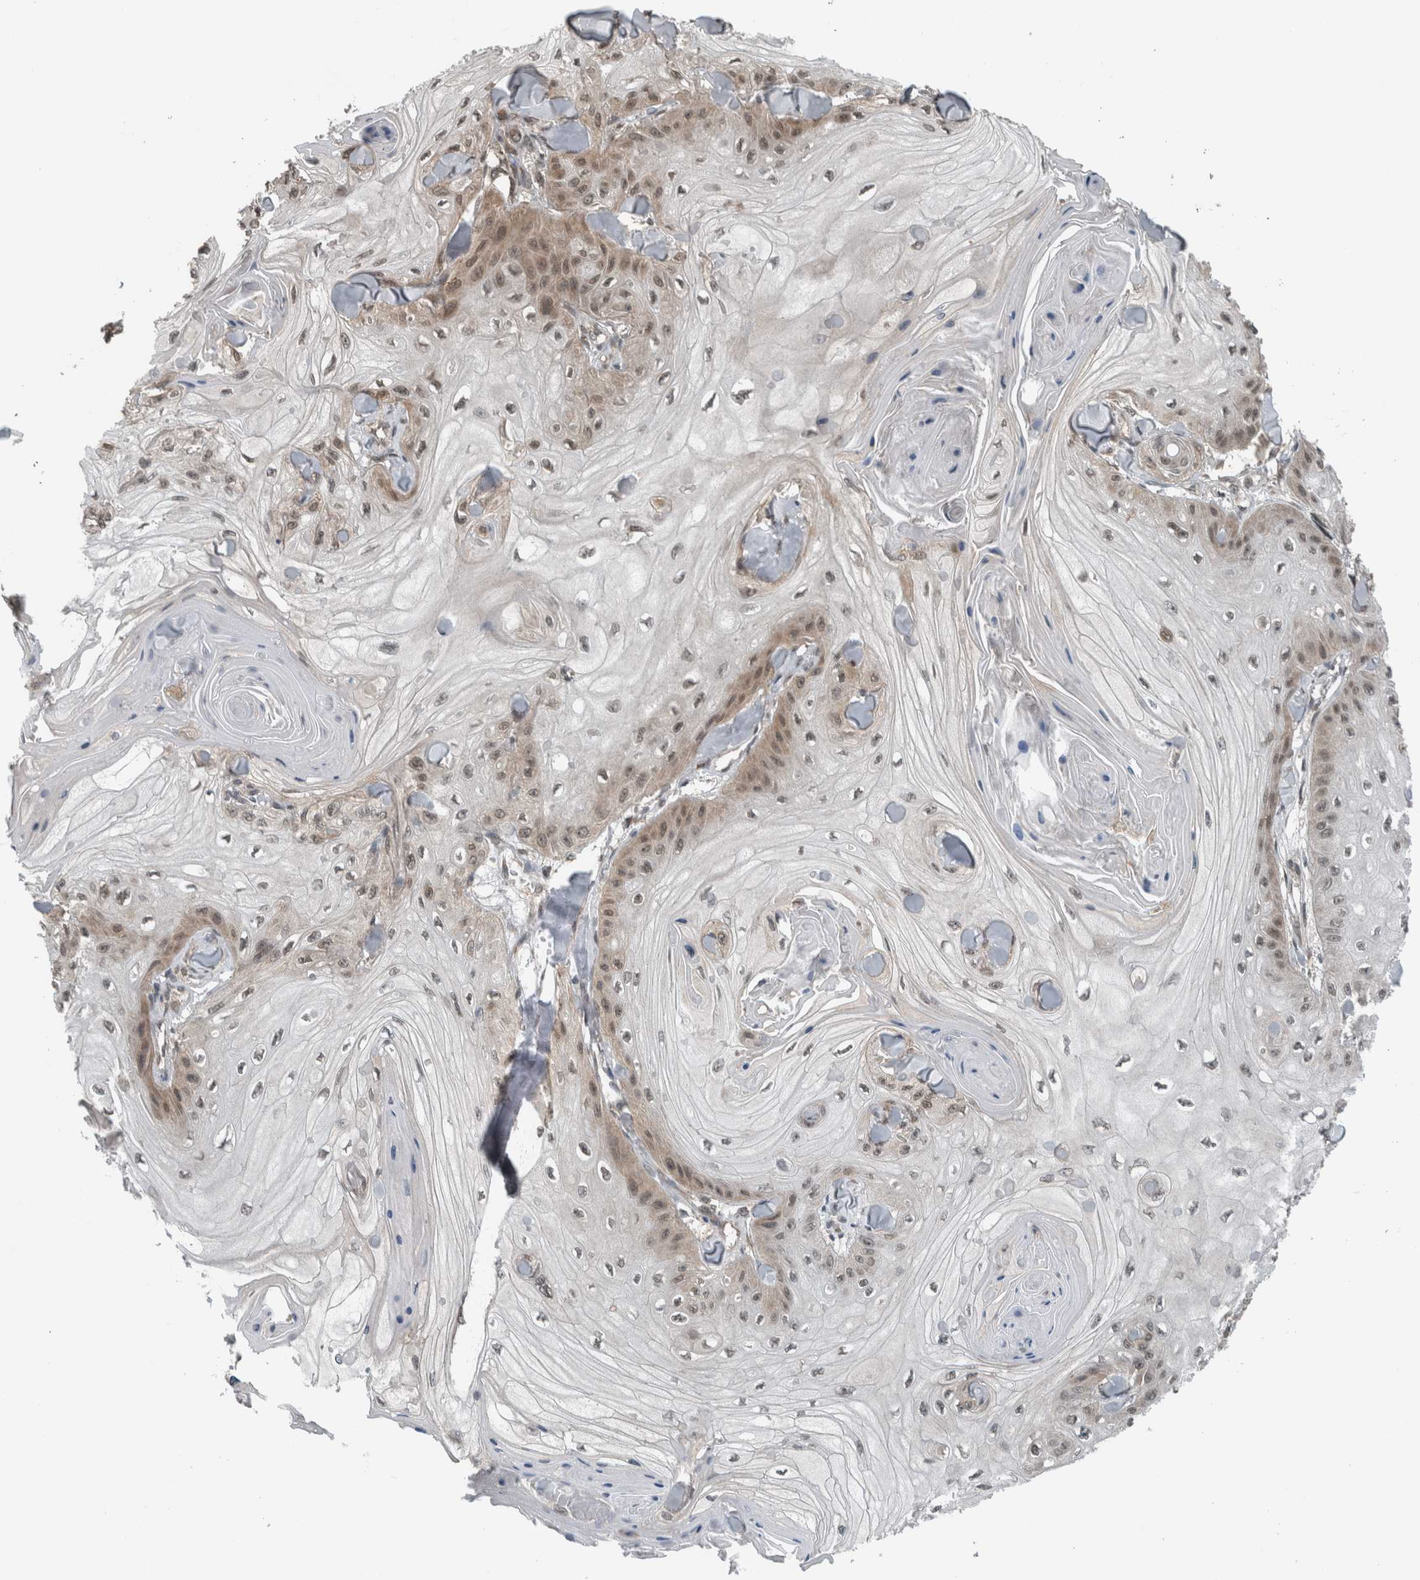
{"staining": {"intensity": "moderate", "quantity": "25%-75%", "location": "cytoplasmic/membranous,nuclear"}, "tissue": "skin cancer", "cell_type": "Tumor cells", "image_type": "cancer", "snomed": [{"axis": "morphology", "description": "Squamous cell carcinoma, NOS"}, {"axis": "topography", "description": "Skin"}], "caption": "High-magnification brightfield microscopy of skin cancer (squamous cell carcinoma) stained with DAB (brown) and counterstained with hematoxylin (blue). tumor cells exhibit moderate cytoplasmic/membranous and nuclear staining is identified in approximately25%-75% of cells.", "gene": "SPAG7", "patient": {"sex": "male", "age": 74}}